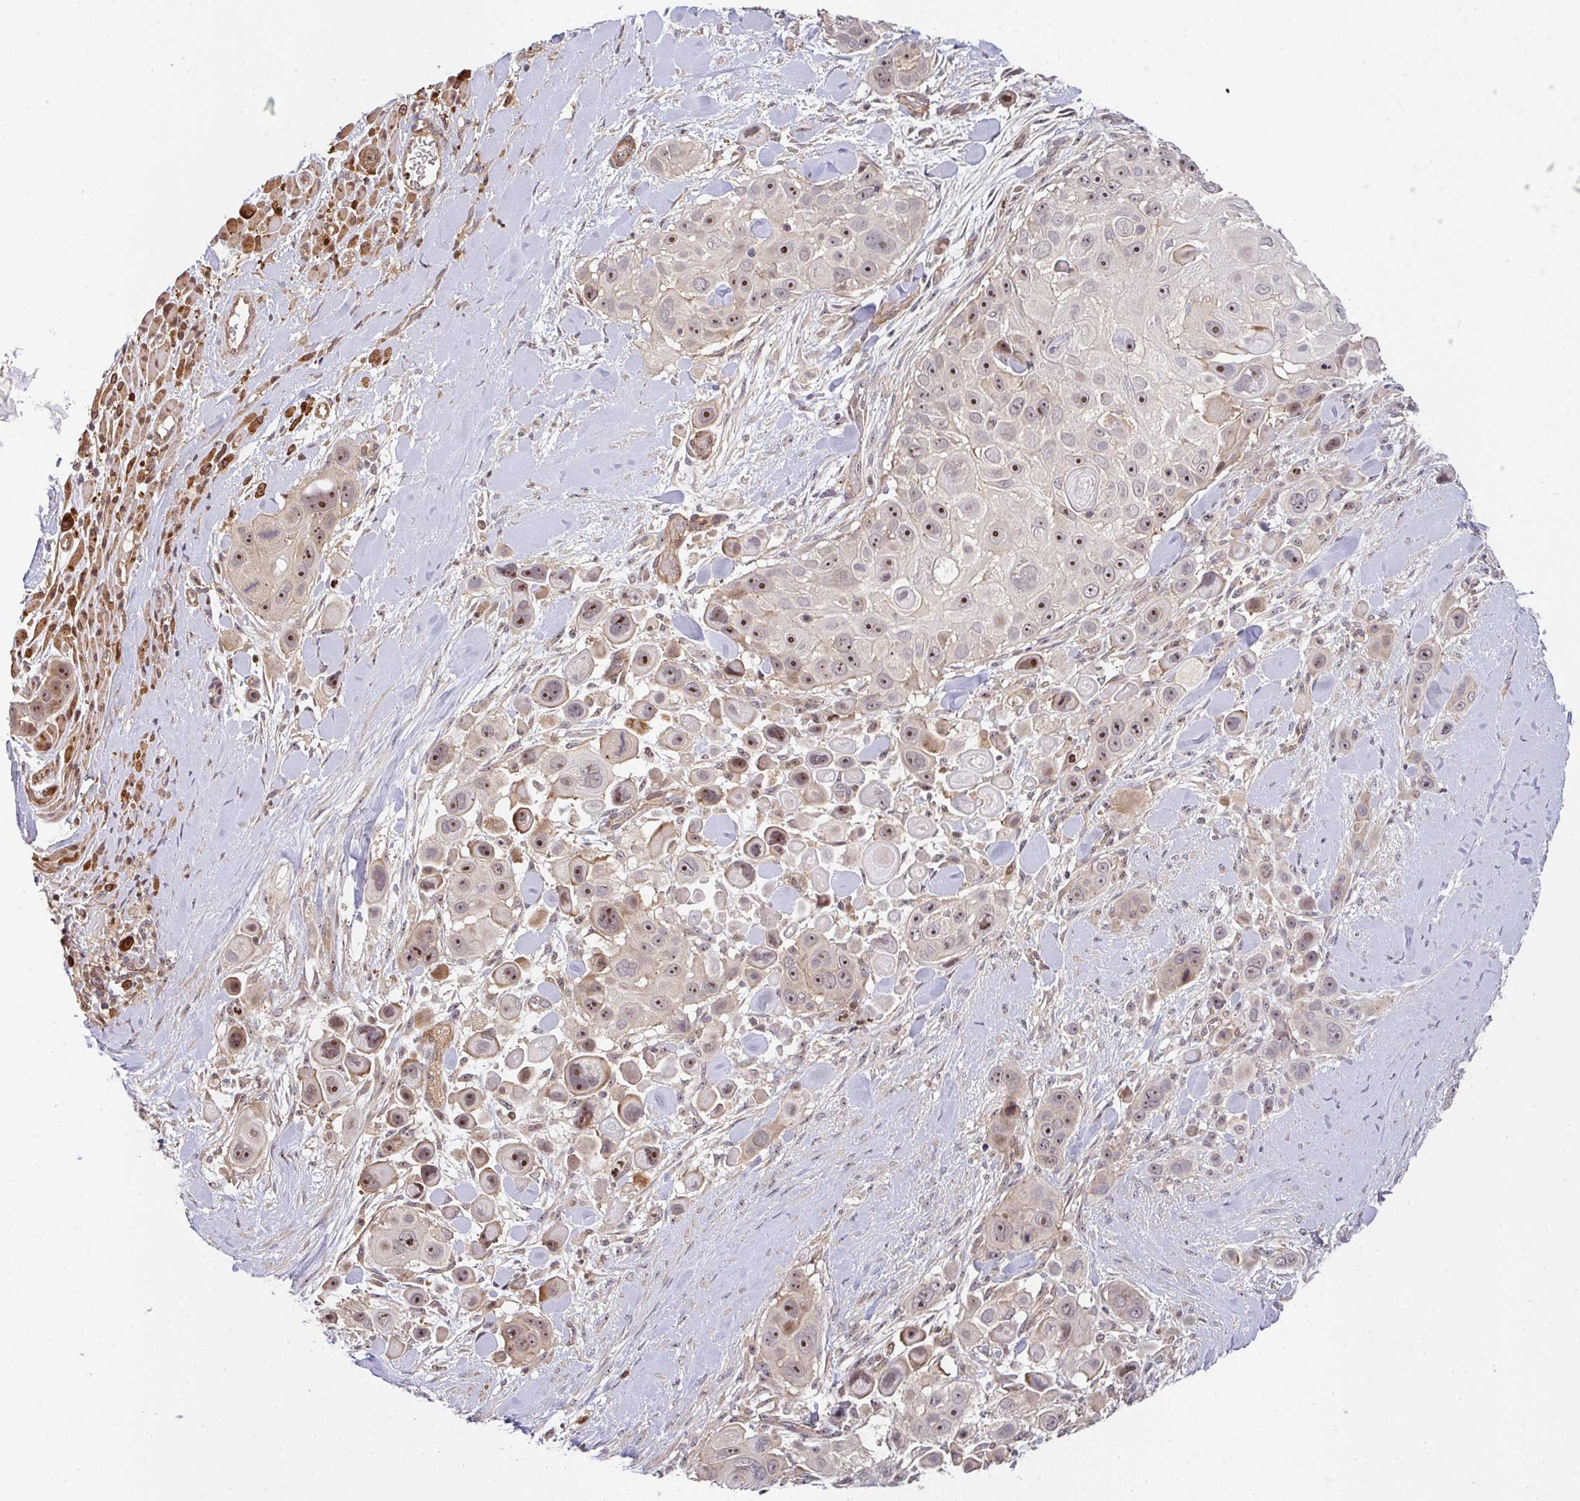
{"staining": {"intensity": "moderate", "quantity": "25%-75%", "location": "nuclear"}, "tissue": "skin cancer", "cell_type": "Tumor cells", "image_type": "cancer", "snomed": [{"axis": "morphology", "description": "Squamous cell carcinoma, NOS"}, {"axis": "topography", "description": "Skin"}], "caption": "IHC micrograph of neoplastic tissue: skin cancer (squamous cell carcinoma) stained using immunohistochemistry displays medium levels of moderate protein expression localized specifically in the nuclear of tumor cells, appearing as a nuclear brown color.", "gene": "SIMC1", "patient": {"sex": "male", "age": 67}}